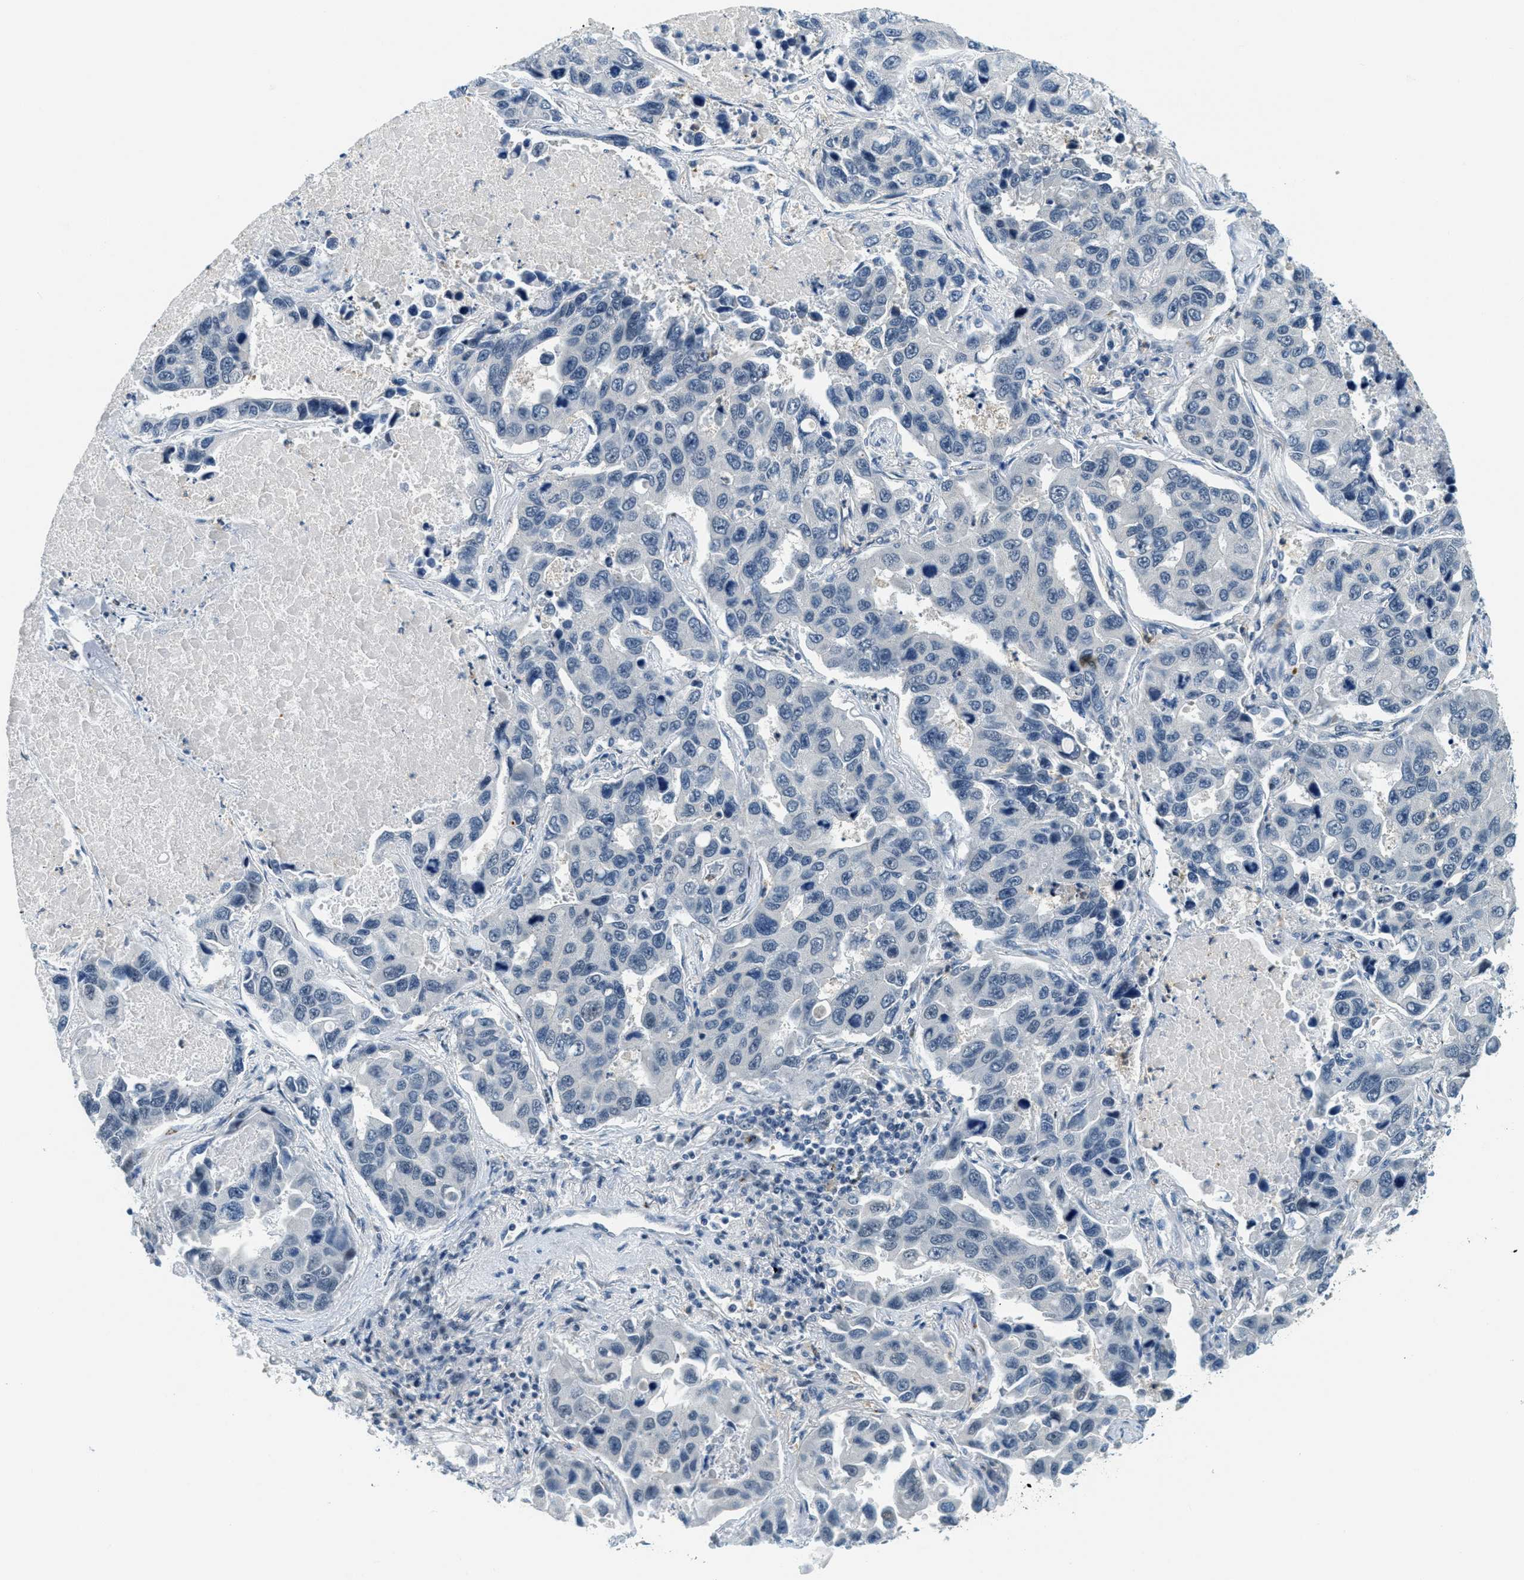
{"staining": {"intensity": "negative", "quantity": "none", "location": "none"}, "tissue": "lung cancer", "cell_type": "Tumor cells", "image_type": "cancer", "snomed": [{"axis": "morphology", "description": "Adenocarcinoma, NOS"}, {"axis": "topography", "description": "Lung"}], "caption": "Immunohistochemical staining of human adenocarcinoma (lung) exhibits no significant staining in tumor cells.", "gene": "RASGRP2", "patient": {"sex": "male", "age": 64}}